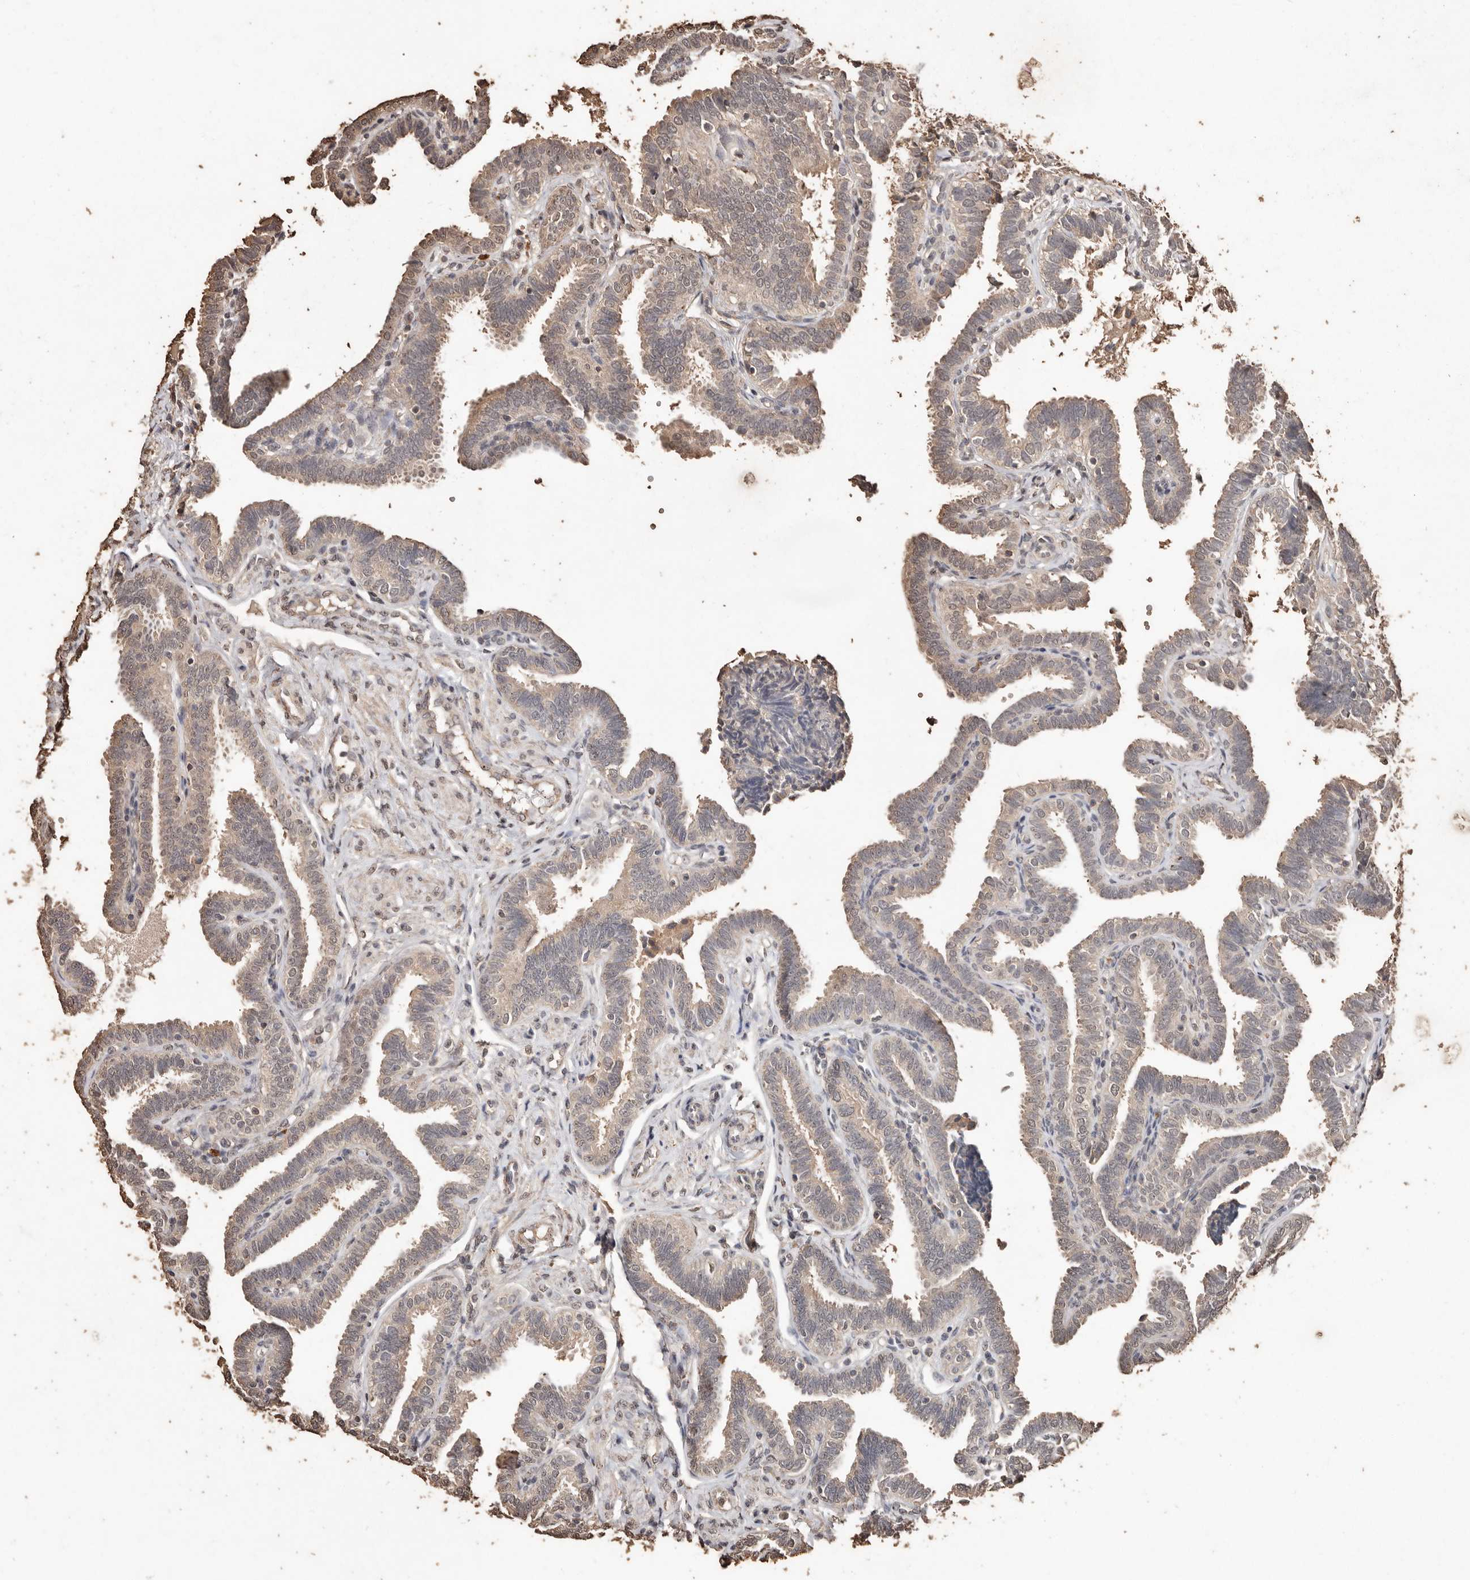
{"staining": {"intensity": "moderate", "quantity": "25%-75%", "location": "cytoplasmic/membranous"}, "tissue": "fallopian tube", "cell_type": "Glandular cells", "image_type": "normal", "snomed": [{"axis": "morphology", "description": "Normal tissue, NOS"}, {"axis": "topography", "description": "Fallopian tube"}], "caption": "Protein staining of unremarkable fallopian tube displays moderate cytoplasmic/membranous staining in about 25%-75% of glandular cells. Immunohistochemistry stains the protein in brown and the nuclei are stained blue.", "gene": "PKDCC", "patient": {"sex": "female", "age": 39}}